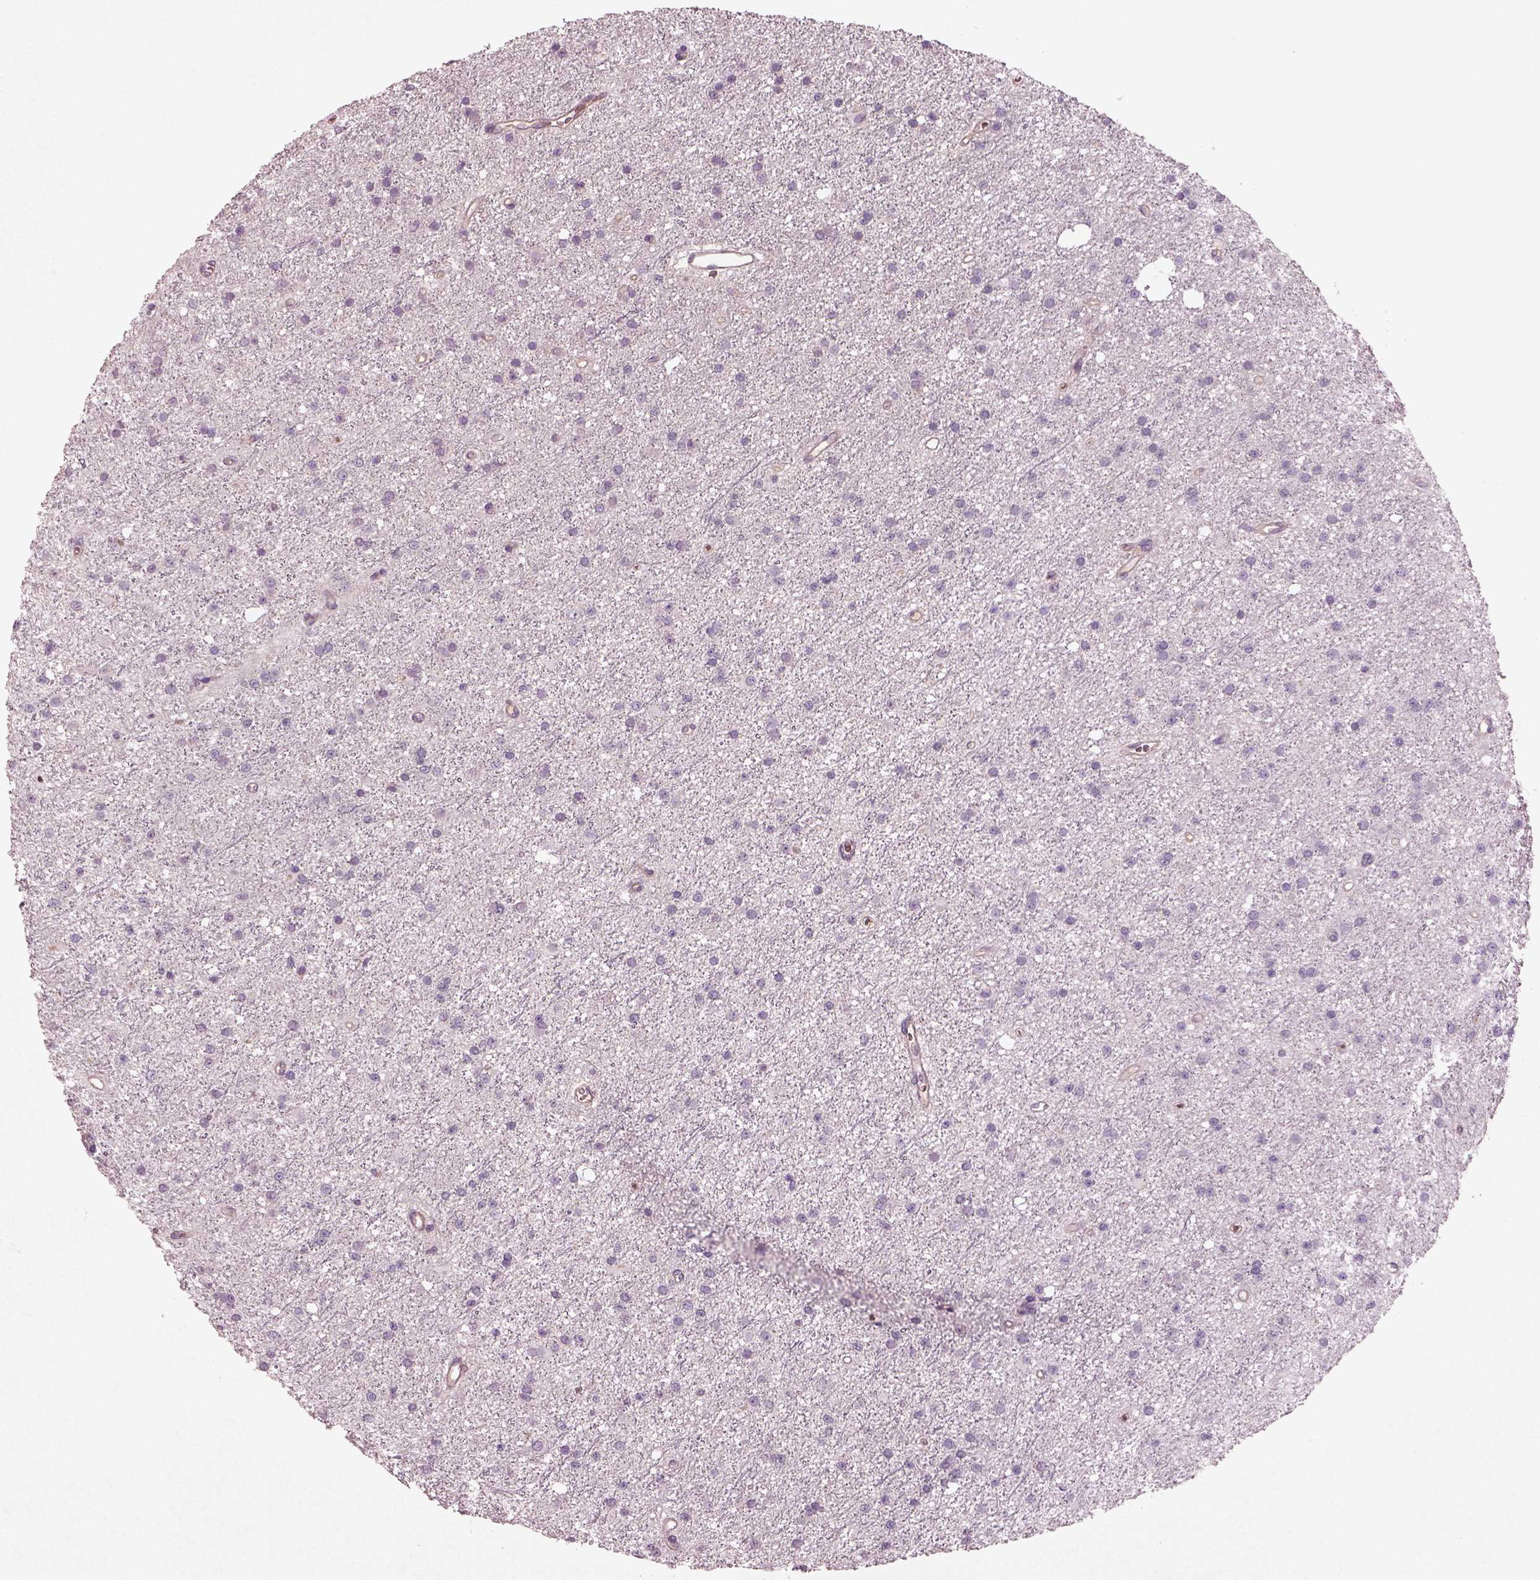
{"staining": {"intensity": "negative", "quantity": "none", "location": "none"}, "tissue": "glioma", "cell_type": "Tumor cells", "image_type": "cancer", "snomed": [{"axis": "morphology", "description": "Glioma, malignant, Low grade"}, {"axis": "topography", "description": "Brain"}], "caption": "This micrograph is of malignant glioma (low-grade) stained with immunohistochemistry (IHC) to label a protein in brown with the nuclei are counter-stained blue. There is no staining in tumor cells.", "gene": "DUOXA2", "patient": {"sex": "male", "age": 27}}